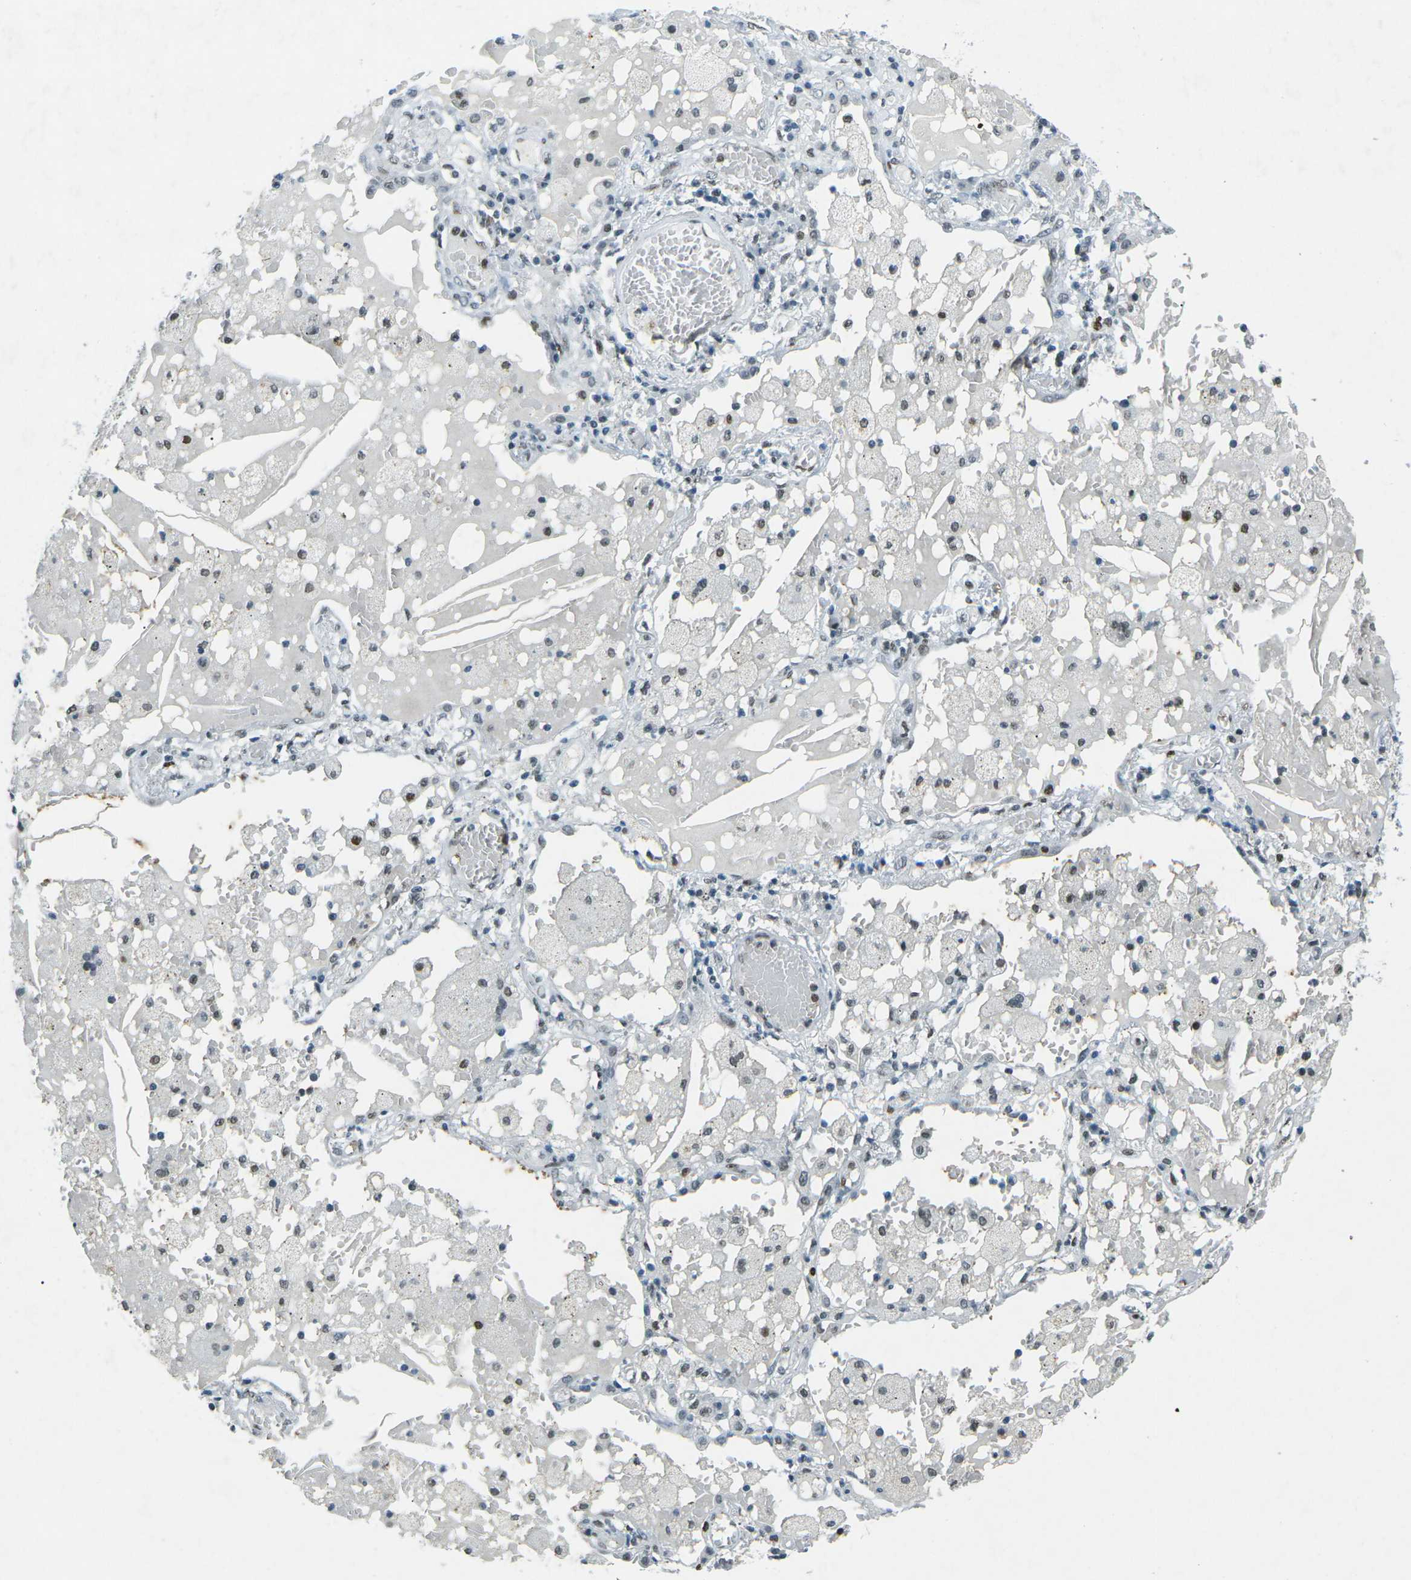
{"staining": {"intensity": "strong", "quantity": ">75%", "location": "nuclear"}, "tissue": "lung cancer", "cell_type": "Tumor cells", "image_type": "cancer", "snomed": [{"axis": "morphology", "description": "Squamous cell carcinoma, NOS"}, {"axis": "topography", "description": "Lung"}], "caption": "This histopathology image displays immunohistochemistry staining of lung cancer (squamous cell carcinoma), with high strong nuclear expression in approximately >75% of tumor cells.", "gene": "RB1", "patient": {"sex": "male", "age": 71}}